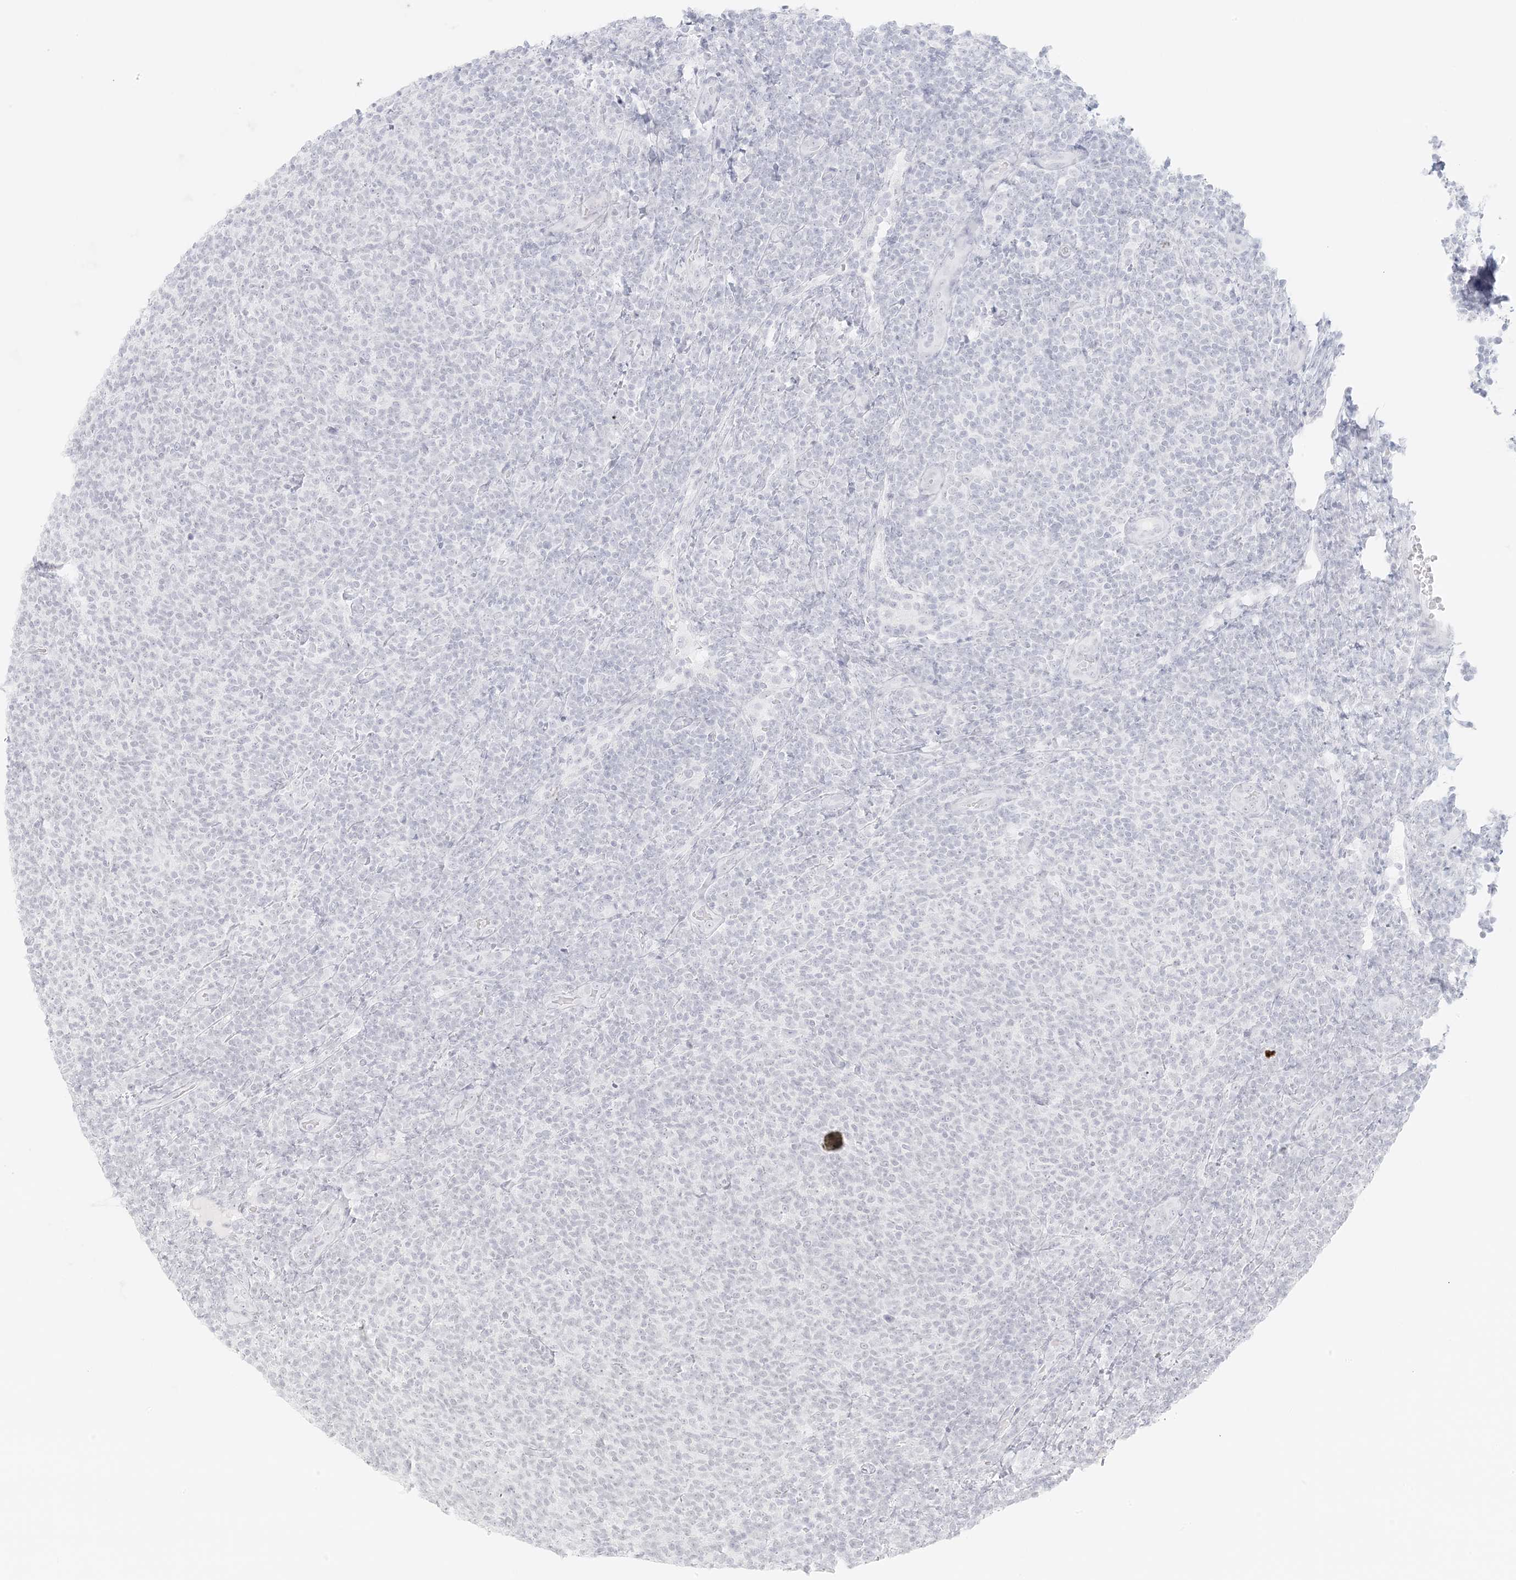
{"staining": {"intensity": "negative", "quantity": "none", "location": "none"}, "tissue": "lymphoma", "cell_type": "Tumor cells", "image_type": "cancer", "snomed": [{"axis": "morphology", "description": "Malignant lymphoma, non-Hodgkin's type, Low grade"}, {"axis": "topography", "description": "Lymph node"}], "caption": "The photomicrograph exhibits no staining of tumor cells in lymphoma.", "gene": "LIPT1", "patient": {"sex": "male", "age": 66}}